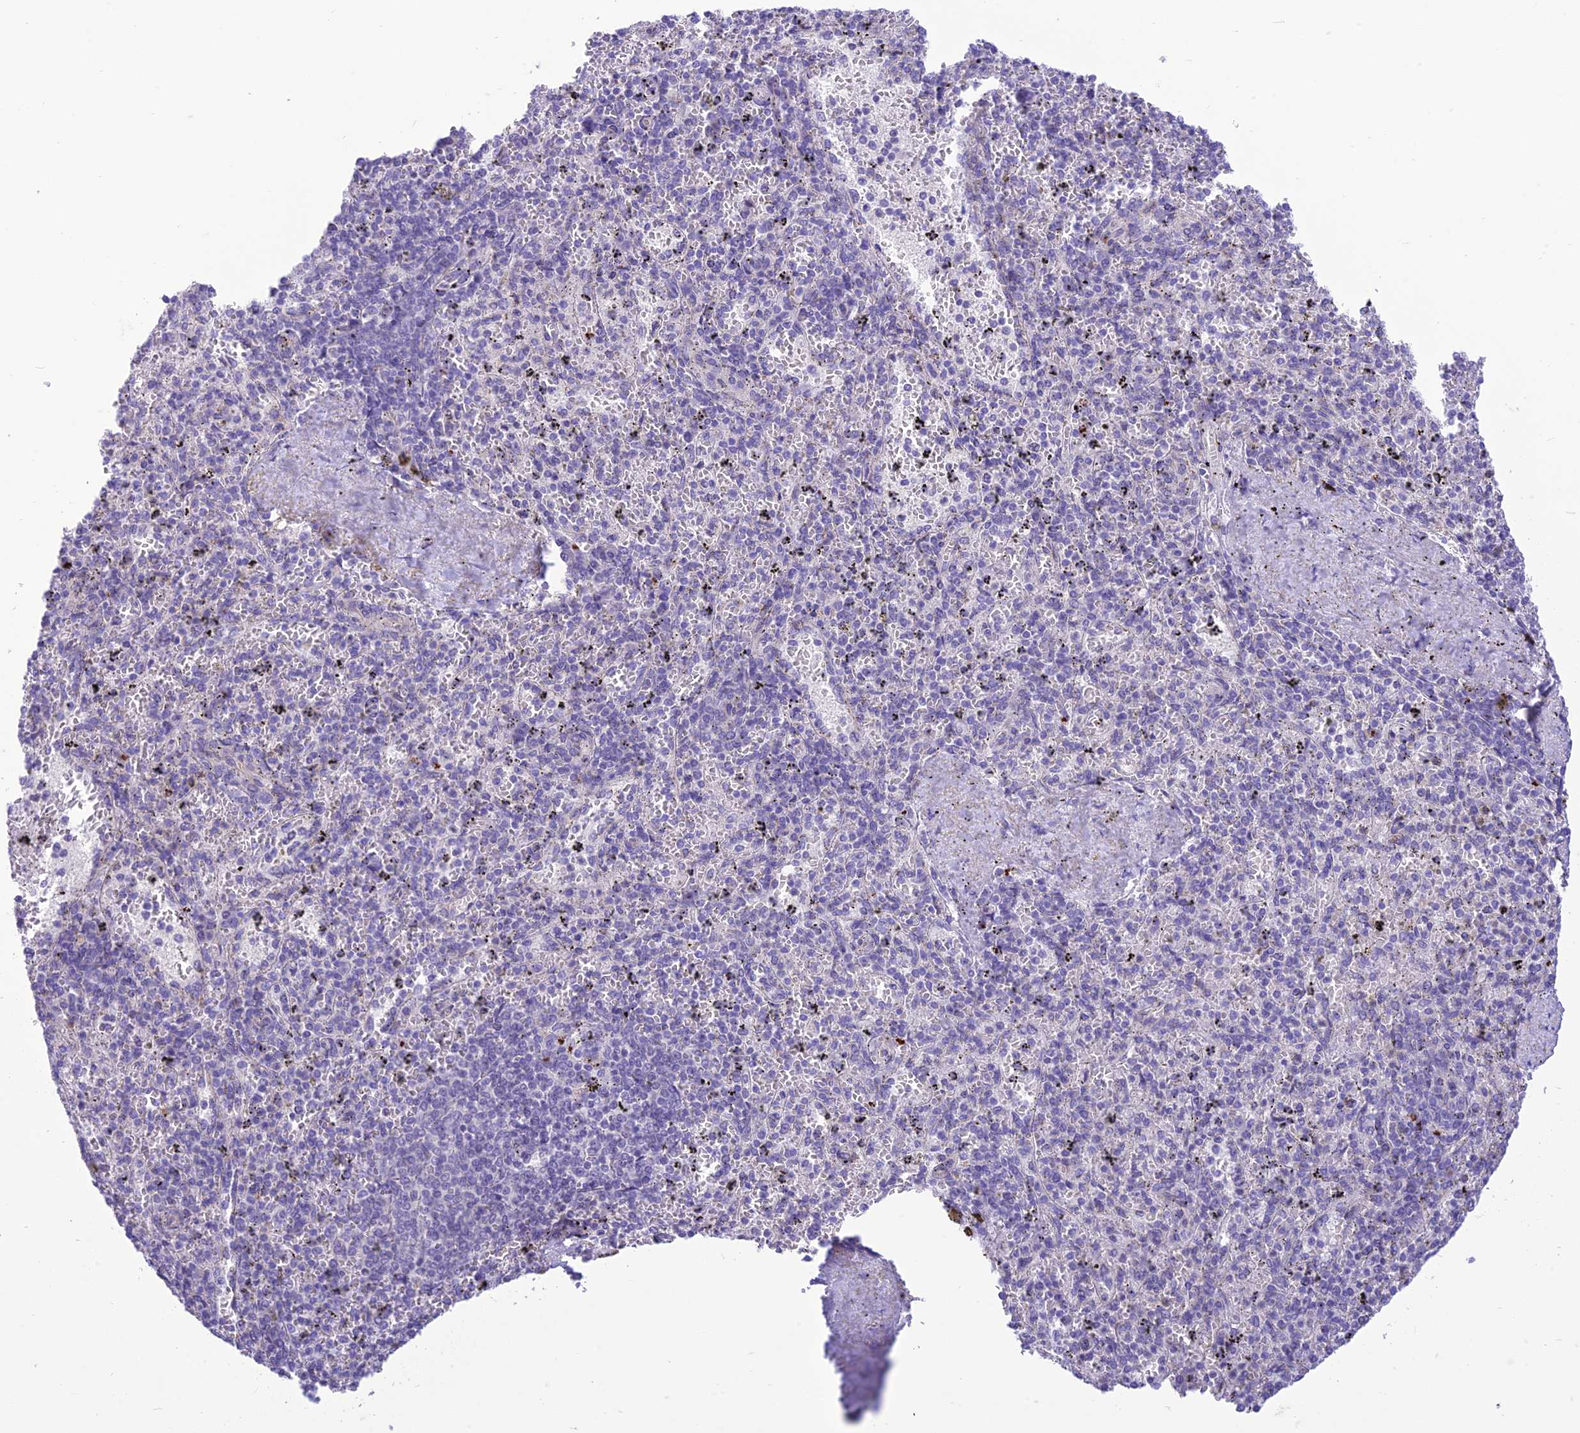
{"staining": {"intensity": "negative", "quantity": "none", "location": "none"}, "tissue": "spleen", "cell_type": "Cells in red pulp", "image_type": "normal", "snomed": [{"axis": "morphology", "description": "Normal tissue, NOS"}, {"axis": "topography", "description": "Spleen"}], "caption": "DAB immunohistochemical staining of benign human spleen demonstrates no significant expression in cells in red pulp.", "gene": "DHDH", "patient": {"sex": "male", "age": 82}}